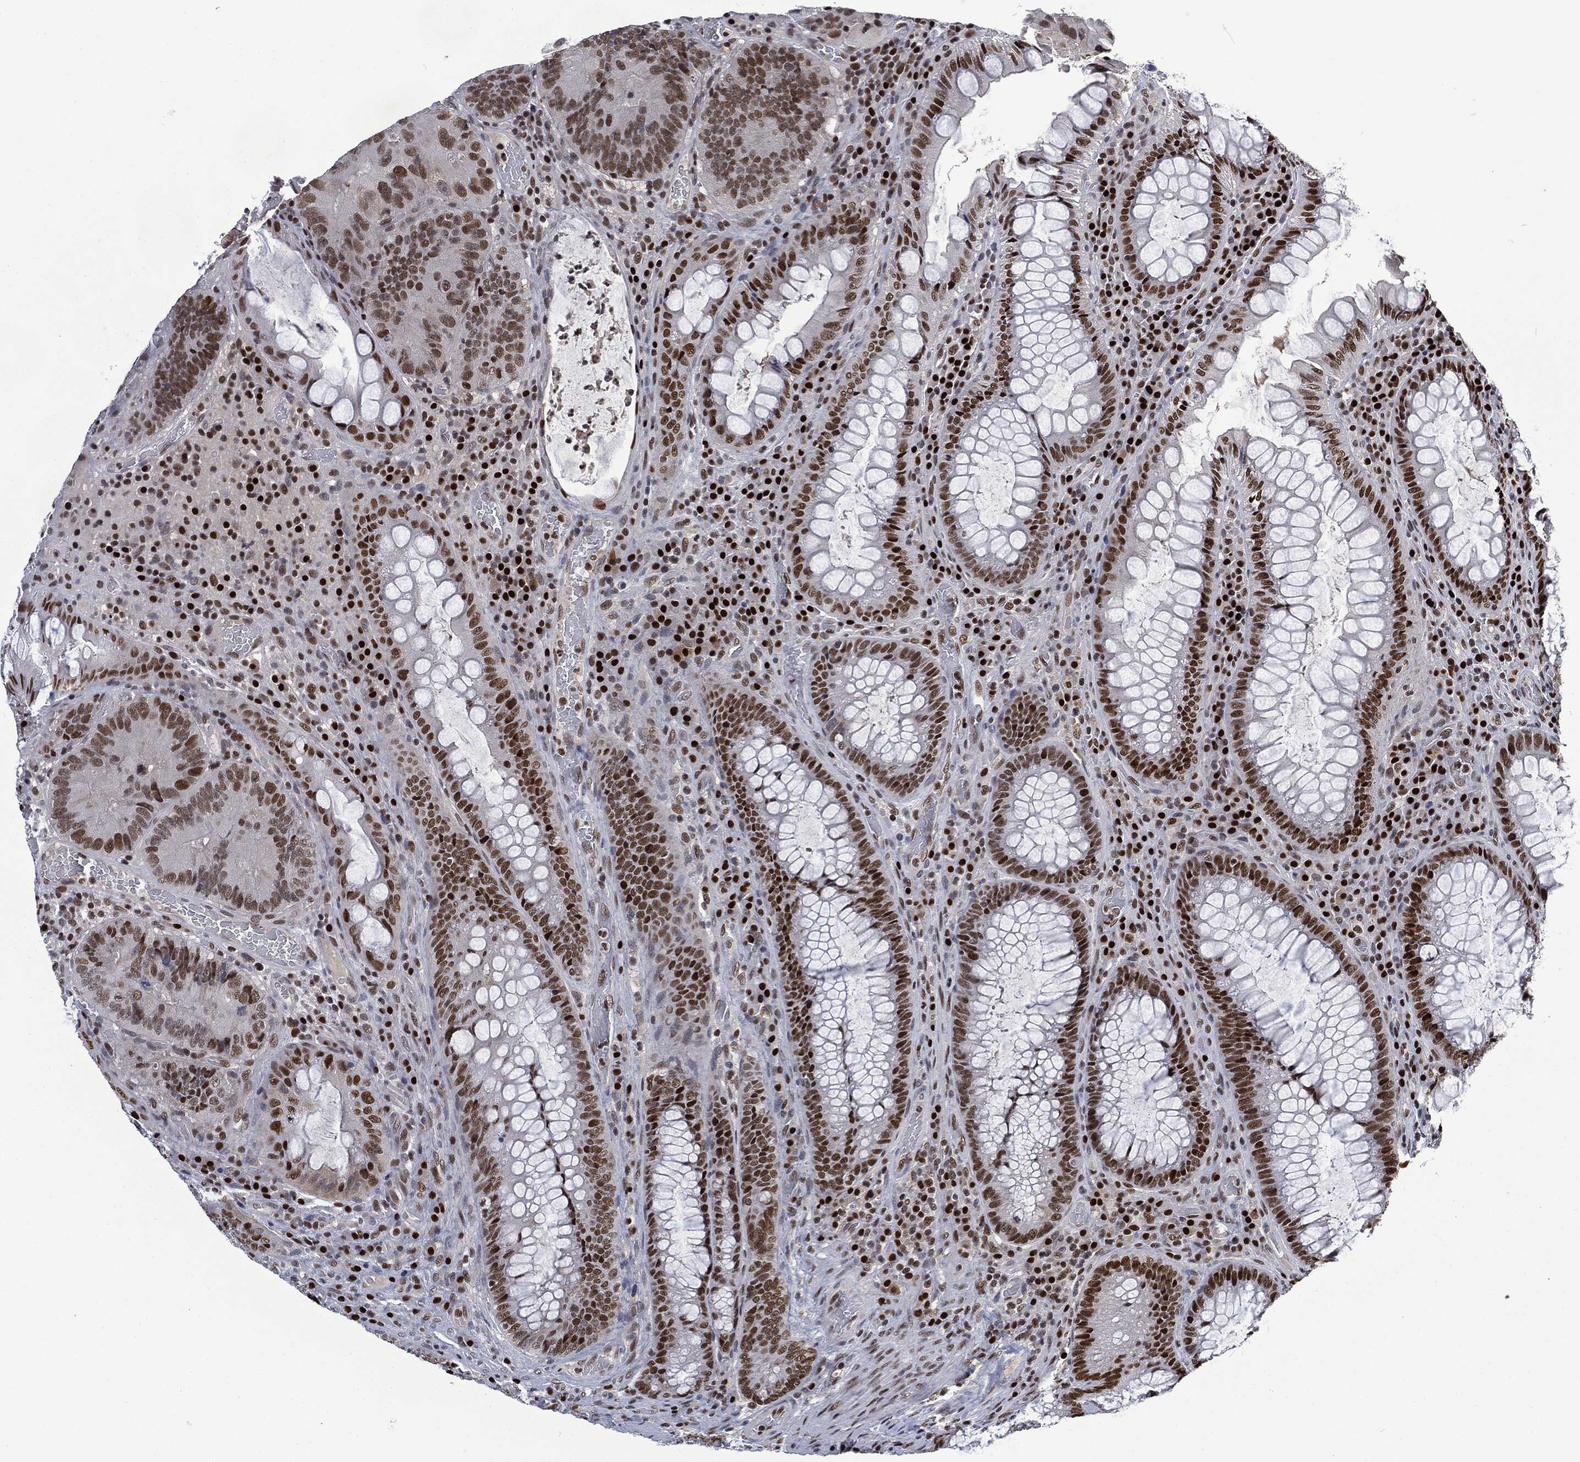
{"staining": {"intensity": "strong", "quantity": "<25%", "location": "nuclear"}, "tissue": "colorectal cancer", "cell_type": "Tumor cells", "image_type": "cancer", "snomed": [{"axis": "morphology", "description": "Adenocarcinoma, NOS"}, {"axis": "topography", "description": "Colon"}], "caption": "Tumor cells demonstrate strong nuclear expression in about <25% of cells in colorectal adenocarcinoma.", "gene": "DCPS", "patient": {"sex": "female", "age": 86}}